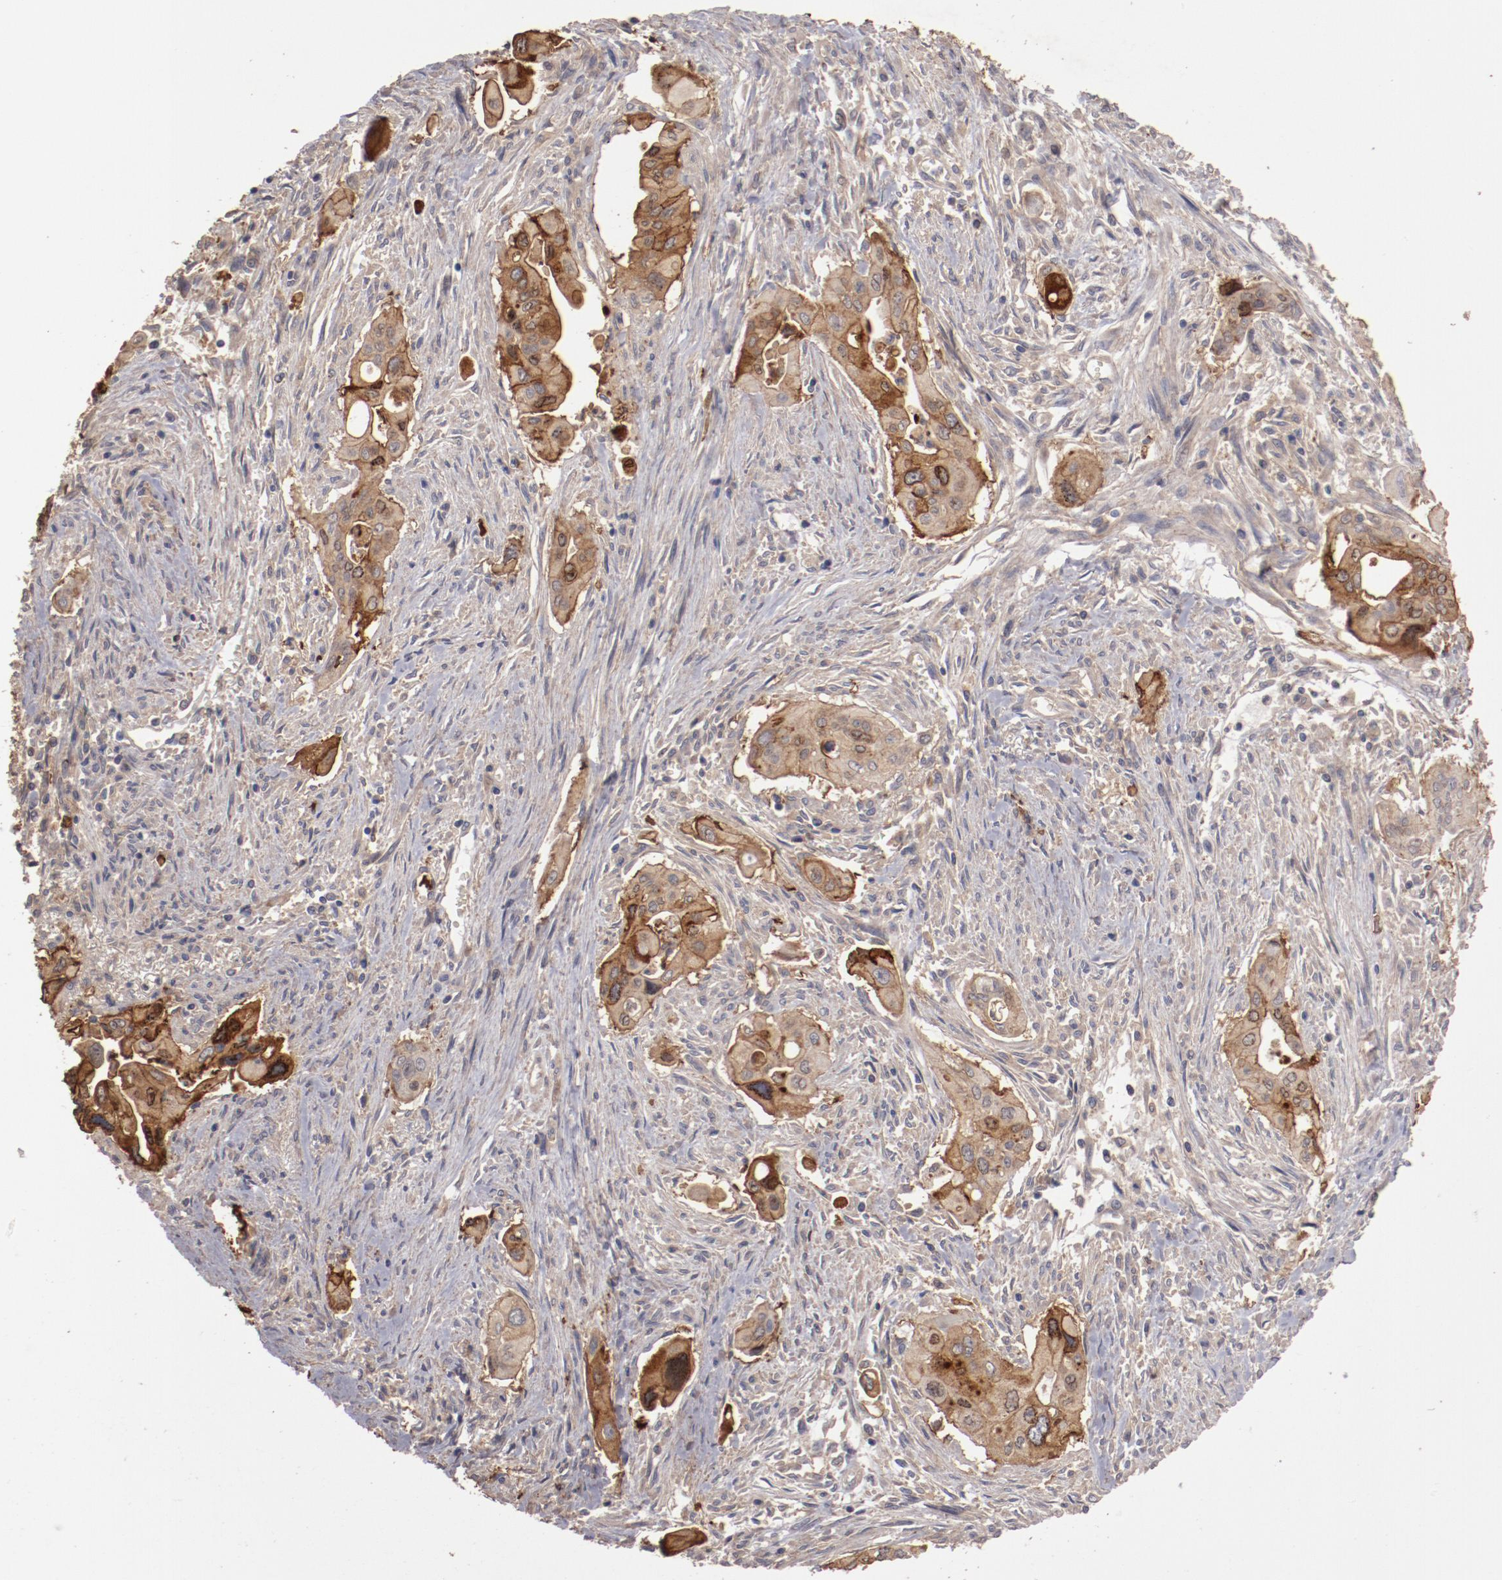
{"staining": {"intensity": "strong", "quantity": ">75%", "location": "cytoplasmic/membranous"}, "tissue": "pancreatic cancer", "cell_type": "Tumor cells", "image_type": "cancer", "snomed": [{"axis": "morphology", "description": "Adenocarcinoma, NOS"}, {"axis": "topography", "description": "Pancreas"}], "caption": "IHC image of human adenocarcinoma (pancreatic) stained for a protein (brown), which shows high levels of strong cytoplasmic/membranous positivity in about >75% of tumor cells.", "gene": "LRRC75B", "patient": {"sex": "male", "age": 77}}